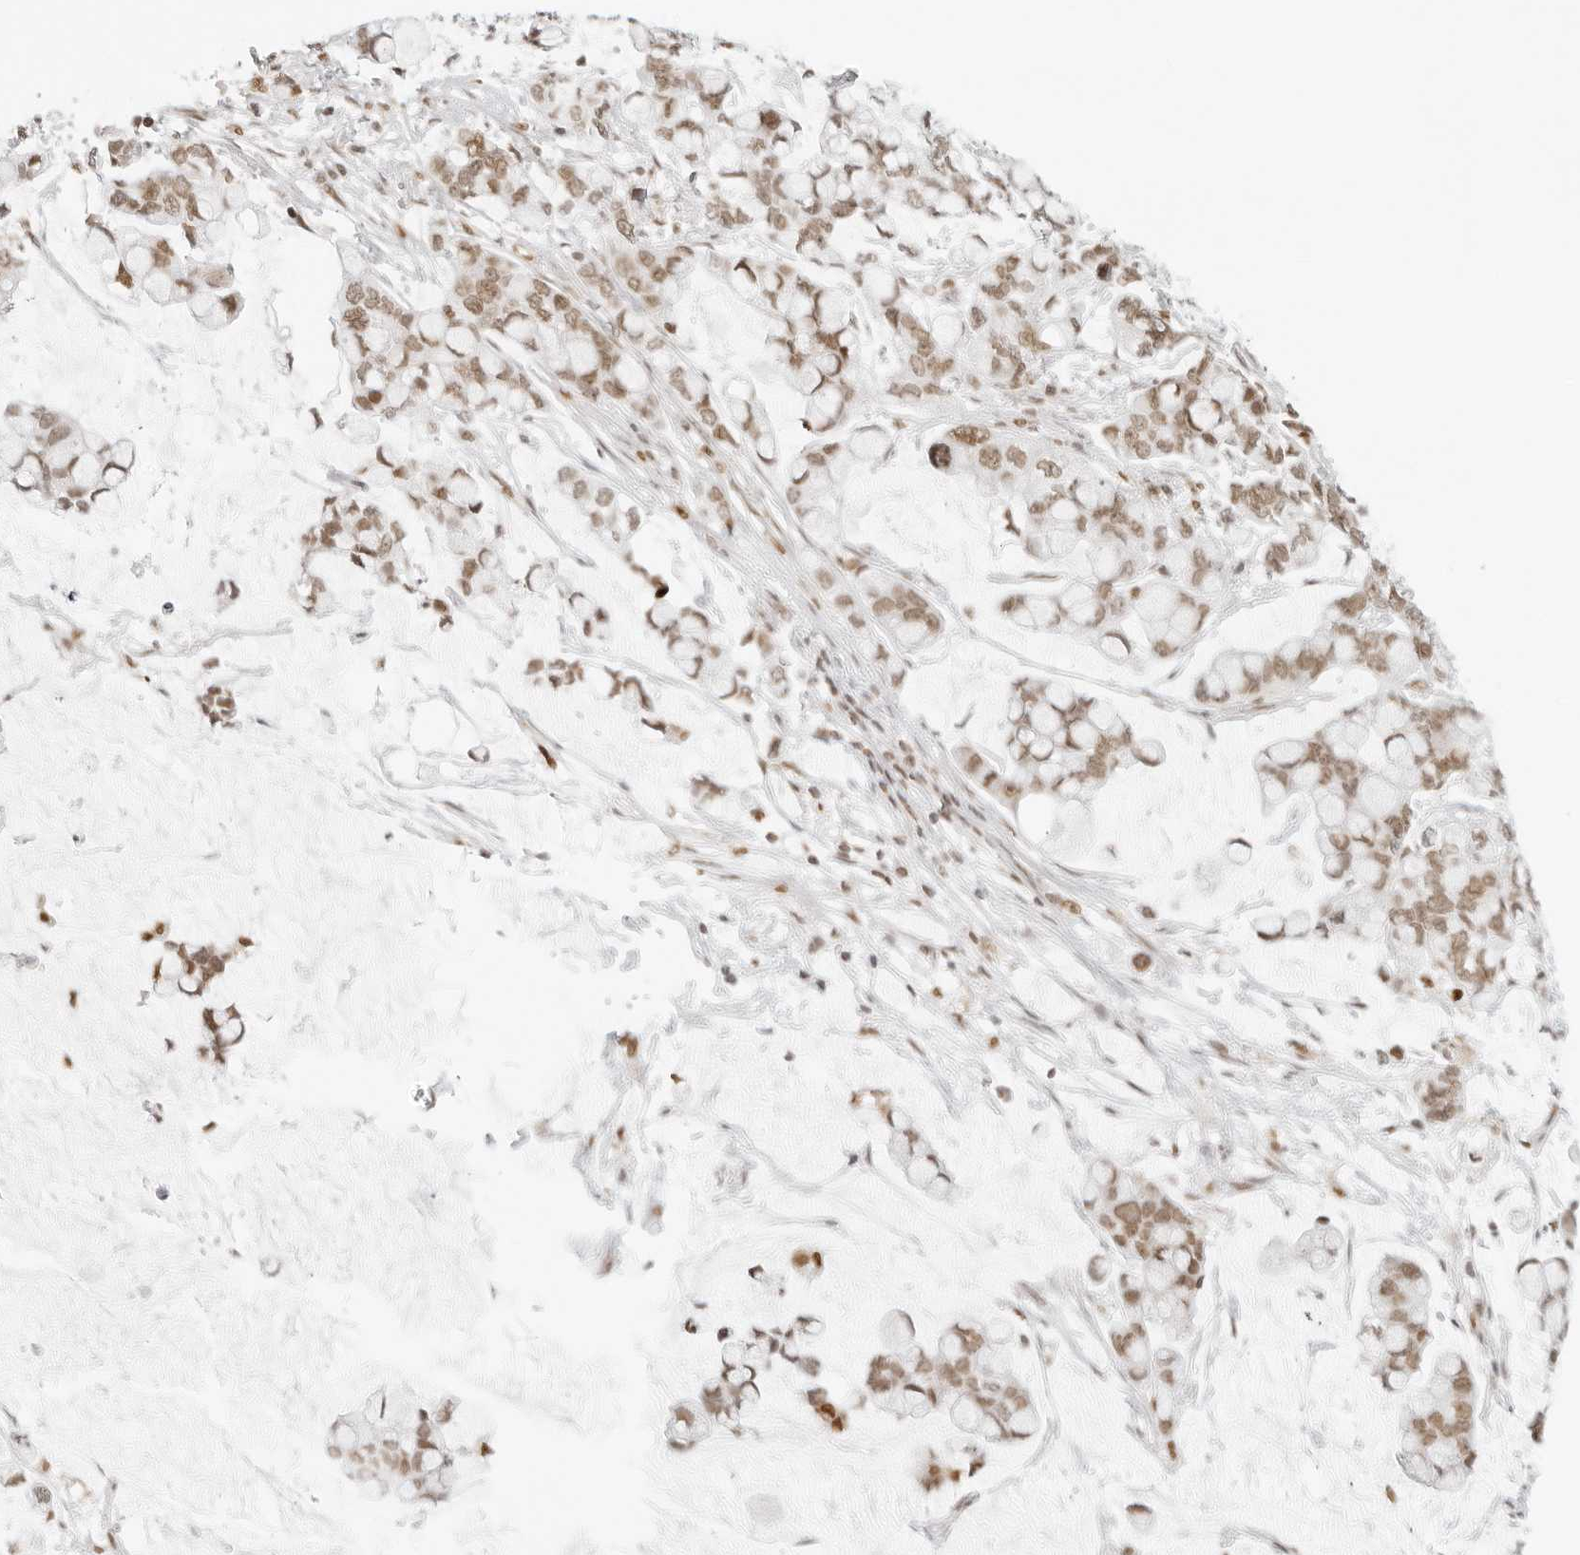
{"staining": {"intensity": "moderate", "quantity": ">75%", "location": "nuclear"}, "tissue": "stomach cancer", "cell_type": "Tumor cells", "image_type": "cancer", "snomed": [{"axis": "morphology", "description": "Adenocarcinoma, NOS"}, {"axis": "topography", "description": "Stomach, lower"}], "caption": "A high-resolution image shows immunohistochemistry (IHC) staining of adenocarcinoma (stomach), which shows moderate nuclear expression in approximately >75% of tumor cells. (IHC, brightfield microscopy, high magnification).", "gene": "RCC1", "patient": {"sex": "male", "age": 84}}